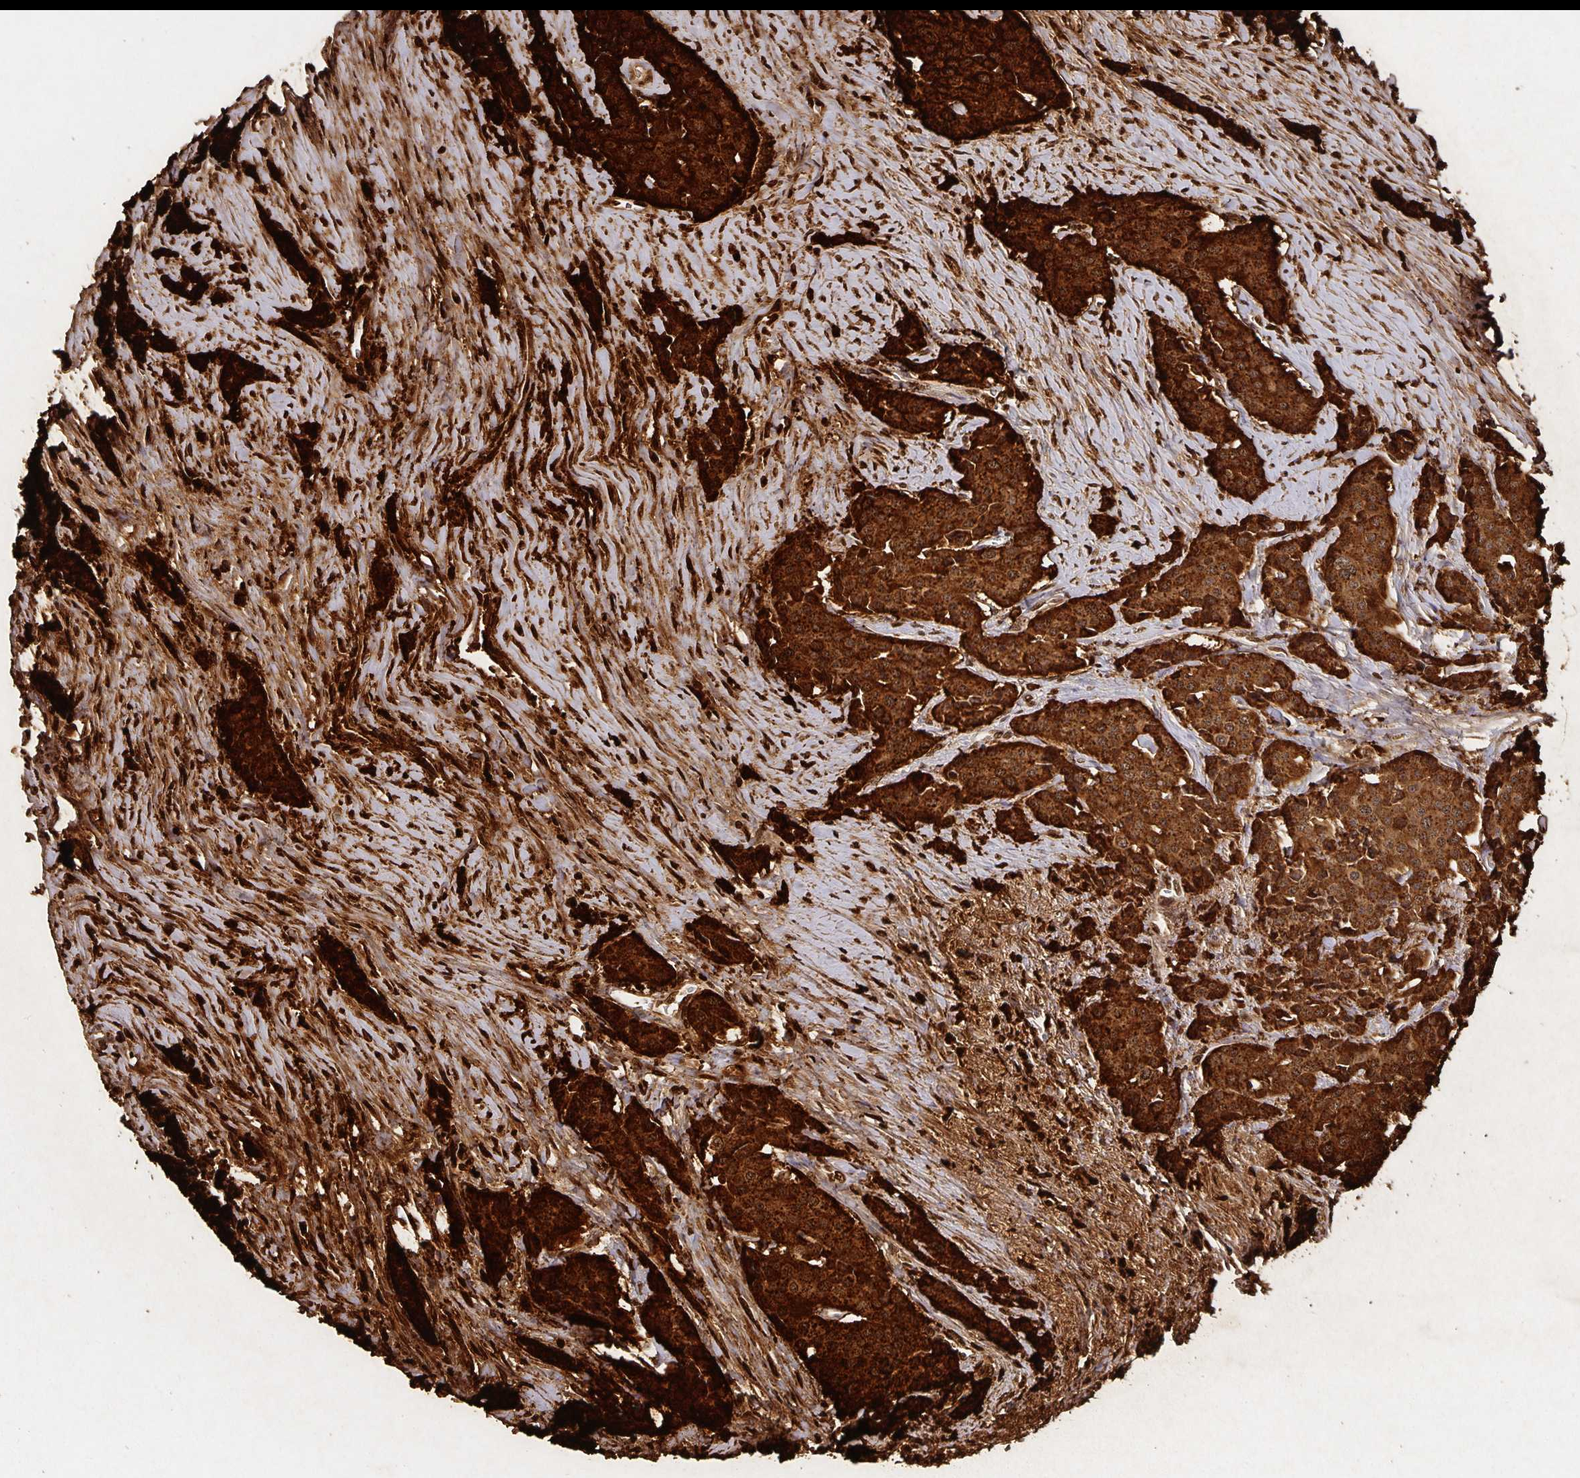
{"staining": {"intensity": "strong", "quantity": ">75%", "location": "cytoplasmic/membranous"}, "tissue": "carcinoid", "cell_type": "Tumor cells", "image_type": "cancer", "snomed": [{"axis": "morphology", "description": "Carcinoid, malignant, NOS"}, {"axis": "topography", "description": "Small intestine"}], "caption": "IHC of human malignant carcinoid displays high levels of strong cytoplasmic/membranous staining in approximately >75% of tumor cells.", "gene": "CHGA", "patient": {"sex": "male", "age": 73}}